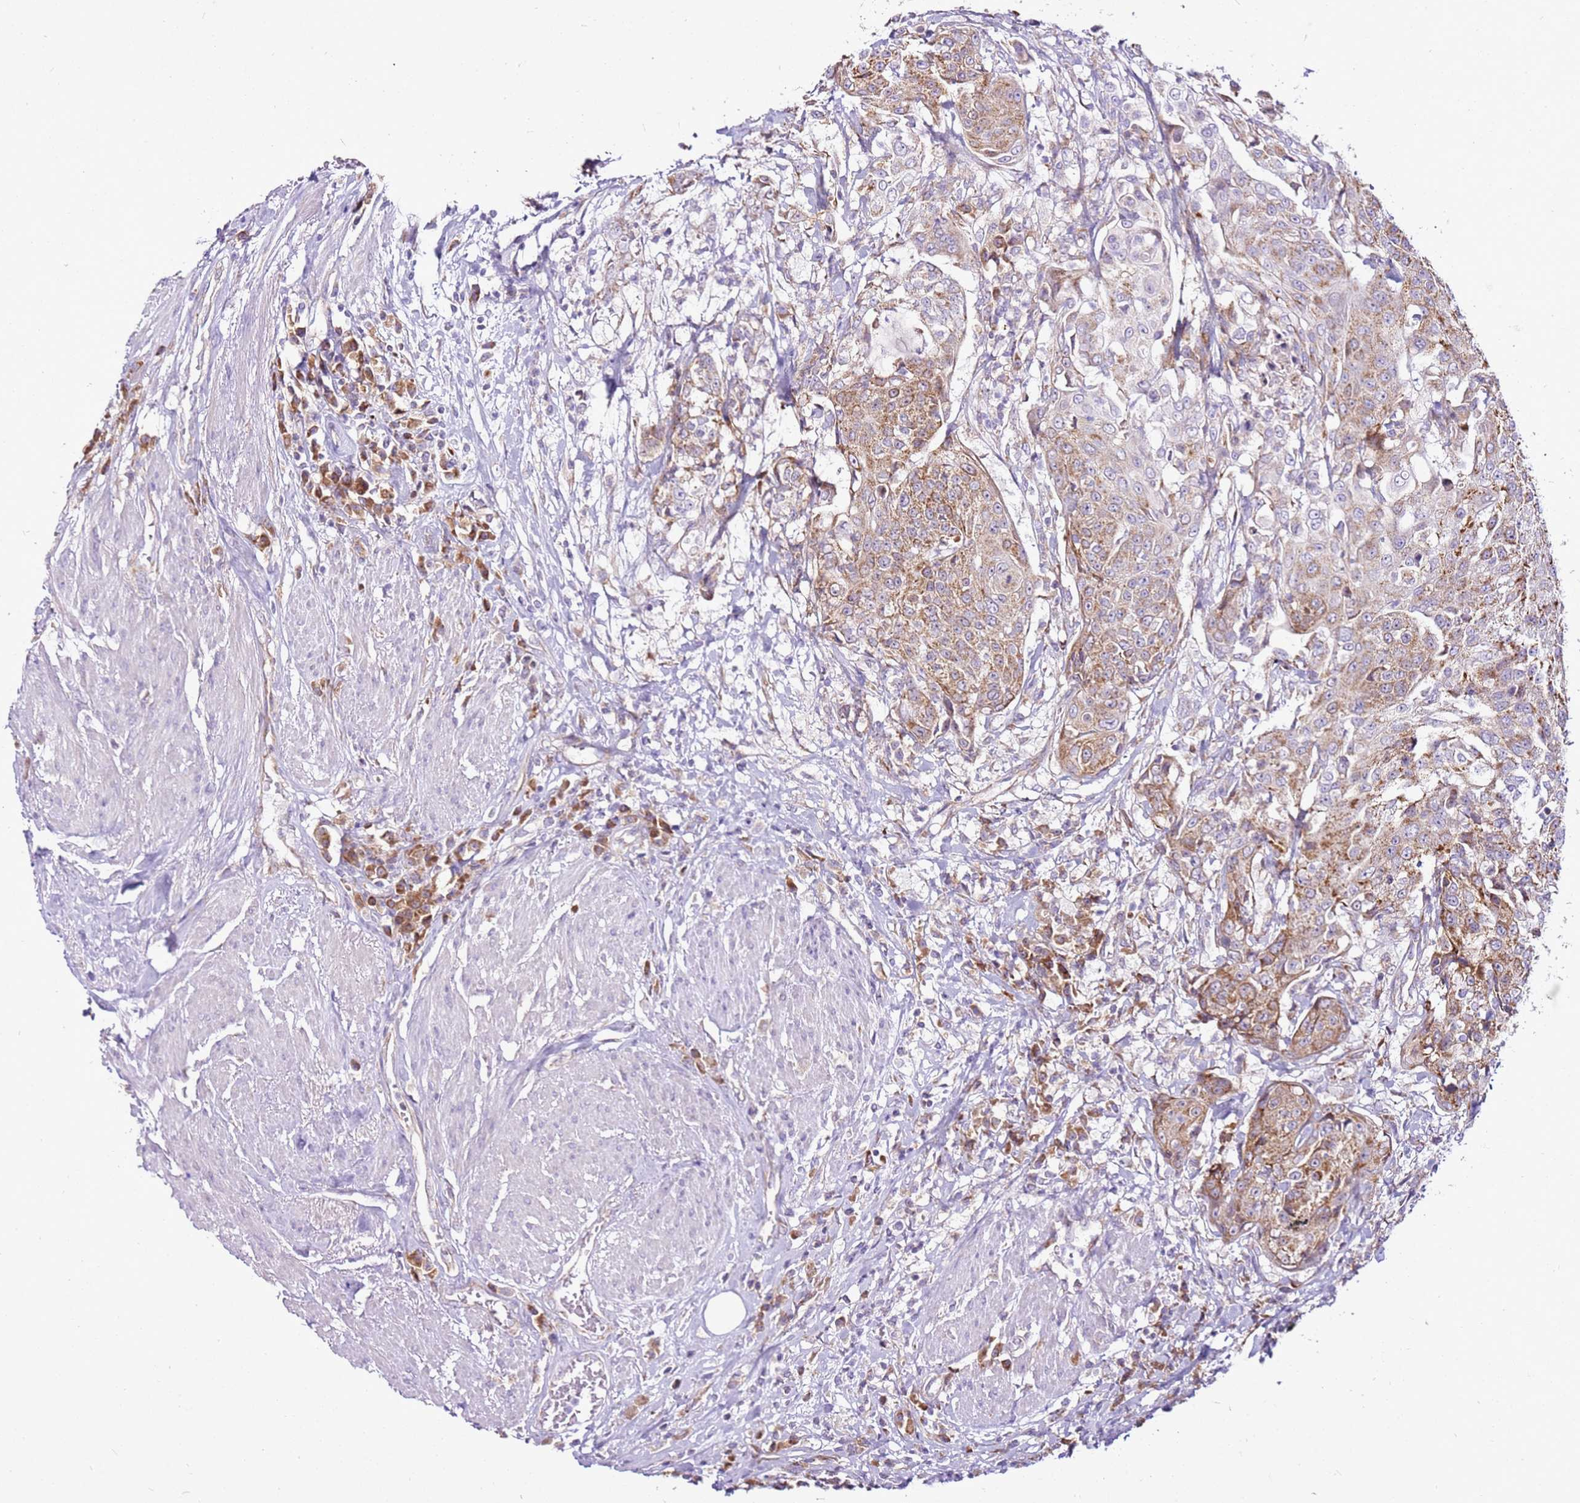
{"staining": {"intensity": "moderate", "quantity": ">75%", "location": "cytoplasmic/membranous"}, "tissue": "urothelial cancer", "cell_type": "Tumor cells", "image_type": "cancer", "snomed": [{"axis": "morphology", "description": "Urothelial carcinoma, High grade"}, {"axis": "topography", "description": "Urinary bladder"}], "caption": "Immunohistochemical staining of high-grade urothelial carcinoma shows moderate cytoplasmic/membranous protein positivity in approximately >75% of tumor cells. The protein is stained brown, and the nuclei are stained in blue (DAB (3,3'-diaminobenzidine) IHC with brightfield microscopy, high magnification).", "gene": "MRPL36", "patient": {"sex": "female", "age": 63}}